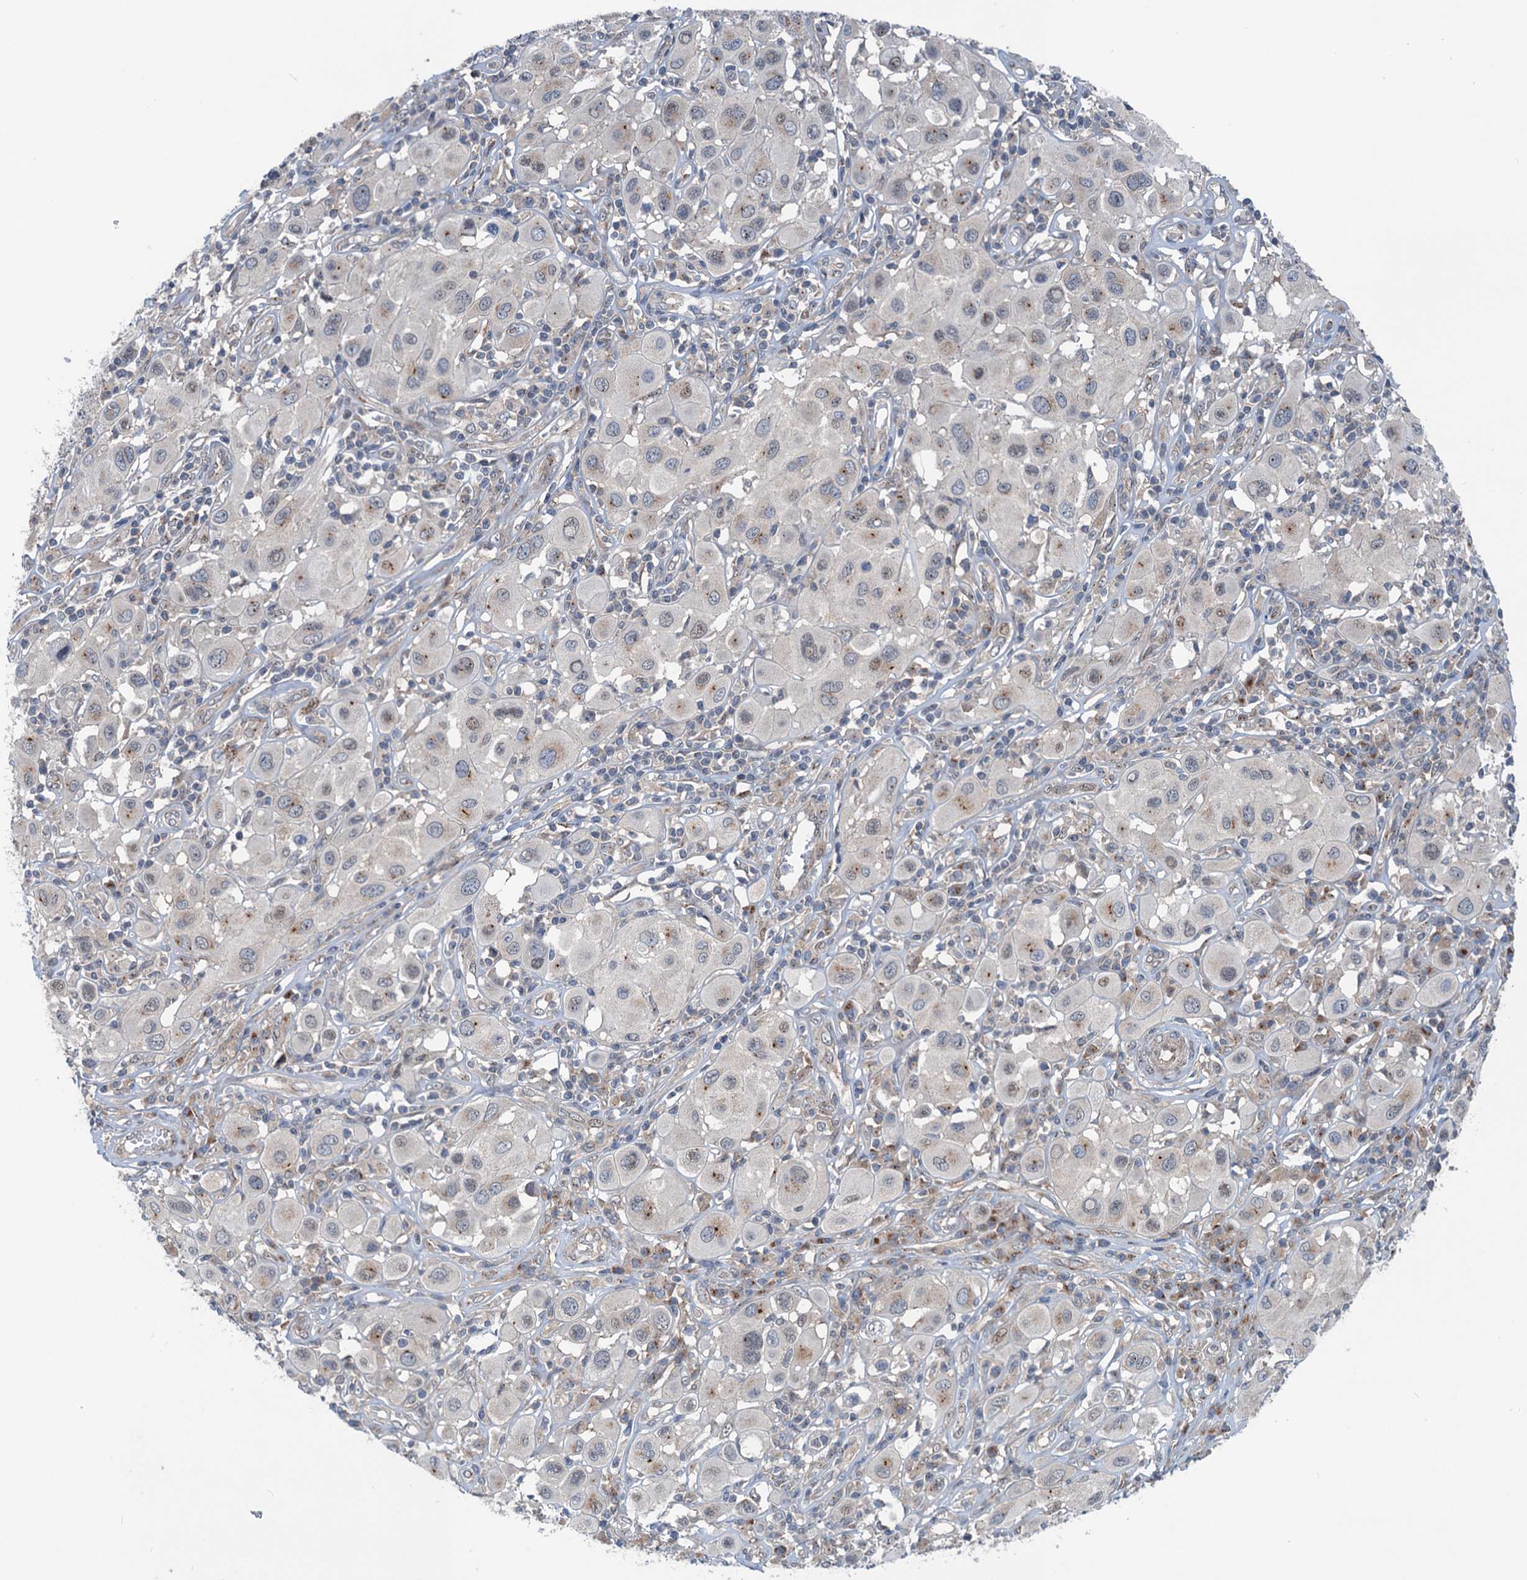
{"staining": {"intensity": "moderate", "quantity": "<25%", "location": "cytoplasmic/membranous"}, "tissue": "melanoma", "cell_type": "Tumor cells", "image_type": "cancer", "snomed": [{"axis": "morphology", "description": "Malignant melanoma, Metastatic site"}, {"axis": "topography", "description": "Skin"}], "caption": "This photomicrograph displays melanoma stained with IHC to label a protein in brown. The cytoplasmic/membranous of tumor cells show moderate positivity for the protein. Nuclei are counter-stained blue.", "gene": "DYNC2I2", "patient": {"sex": "male", "age": 41}}